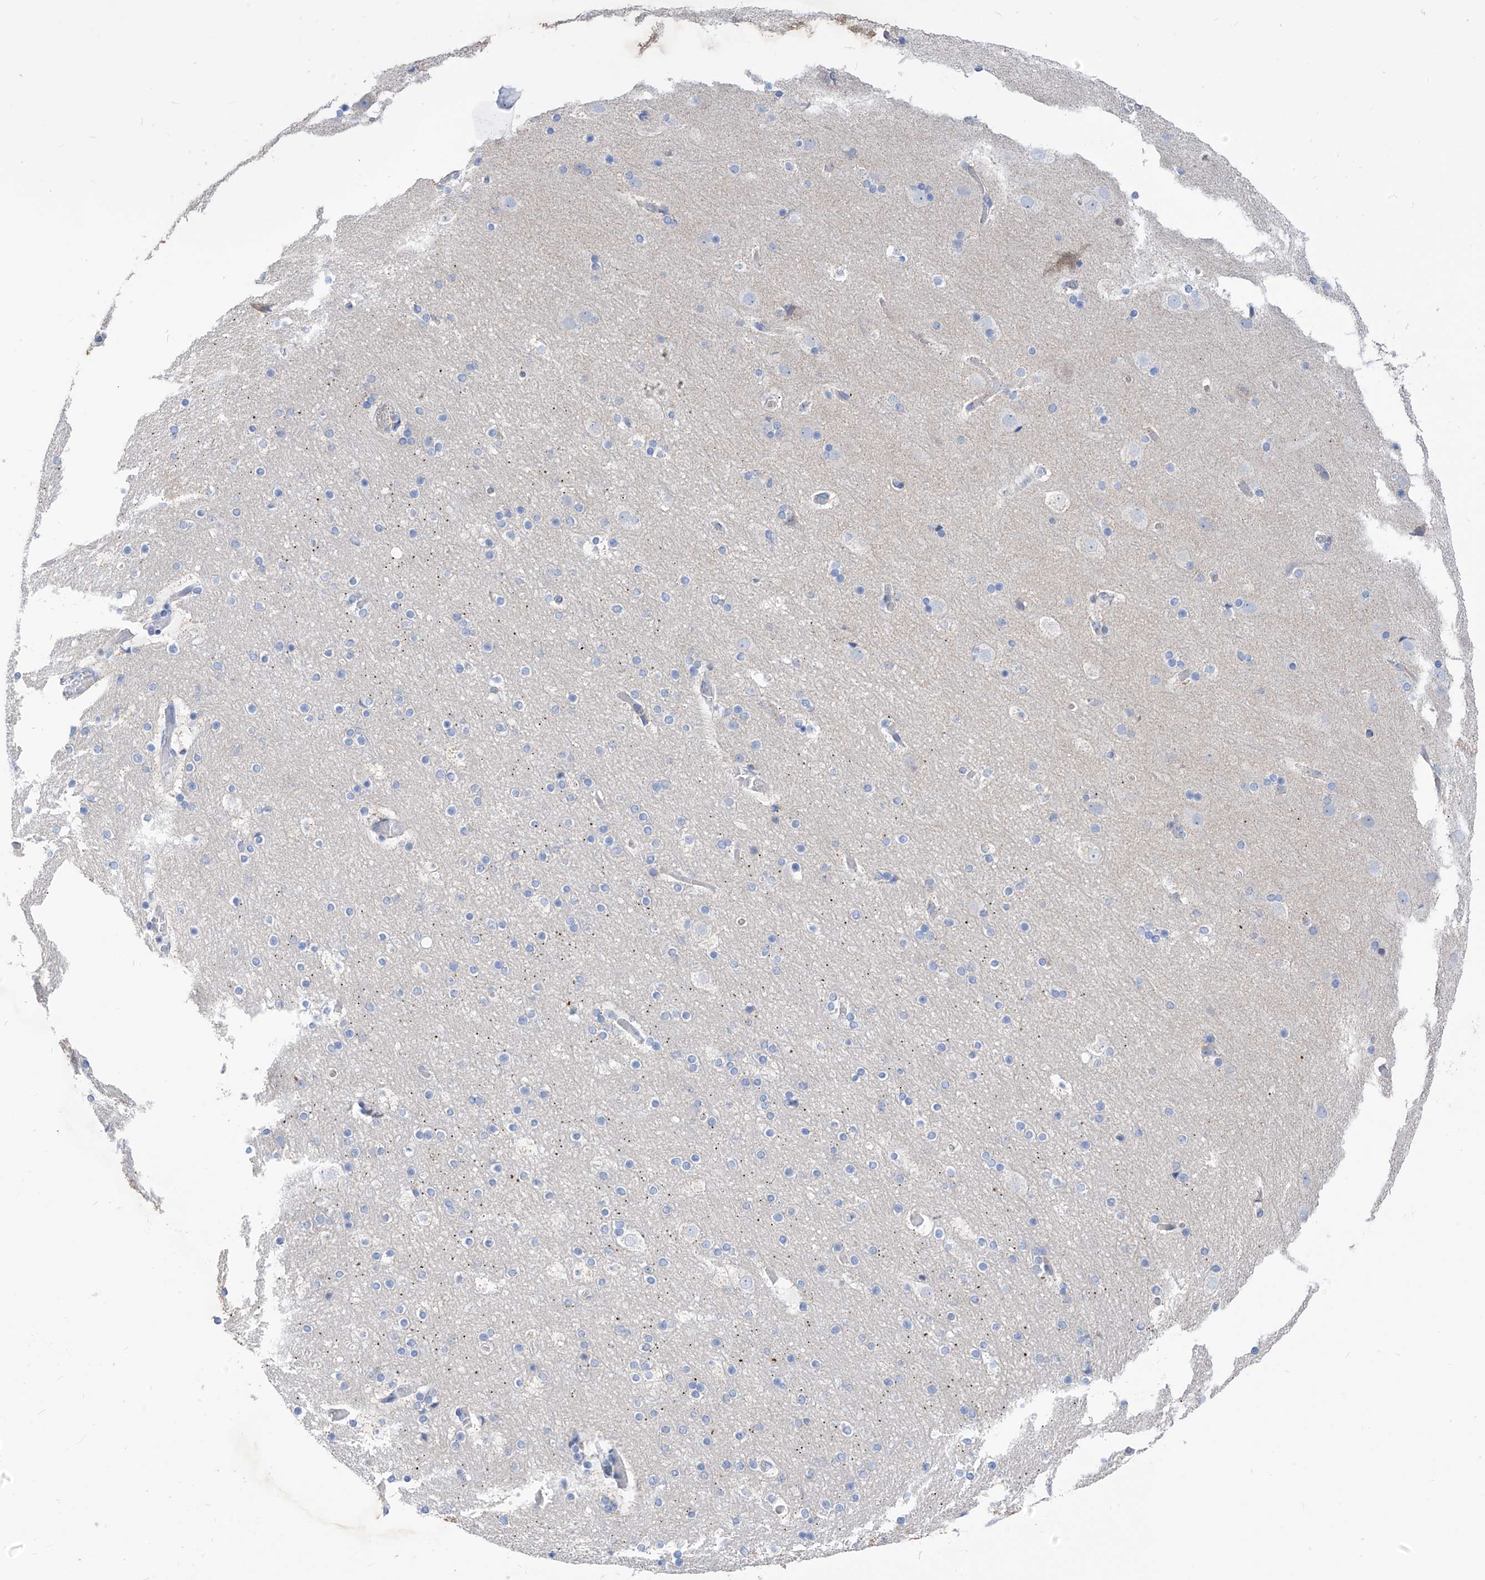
{"staining": {"intensity": "weak", "quantity": "25%-75%", "location": "cytoplasmic/membranous"}, "tissue": "cerebral cortex", "cell_type": "Endothelial cells", "image_type": "normal", "snomed": [{"axis": "morphology", "description": "Normal tissue, NOS"}, {"axis": "topography", "description": "Cerebral cortex"}], "caption": "Cerebral cortex stained with a brown dye reveals weak cytoplasmic/membranous positive positivity in about 25%-75% of endothelial cells.", "gene": "ZNF404", "patient": {"sex": "male", "age": 57}}